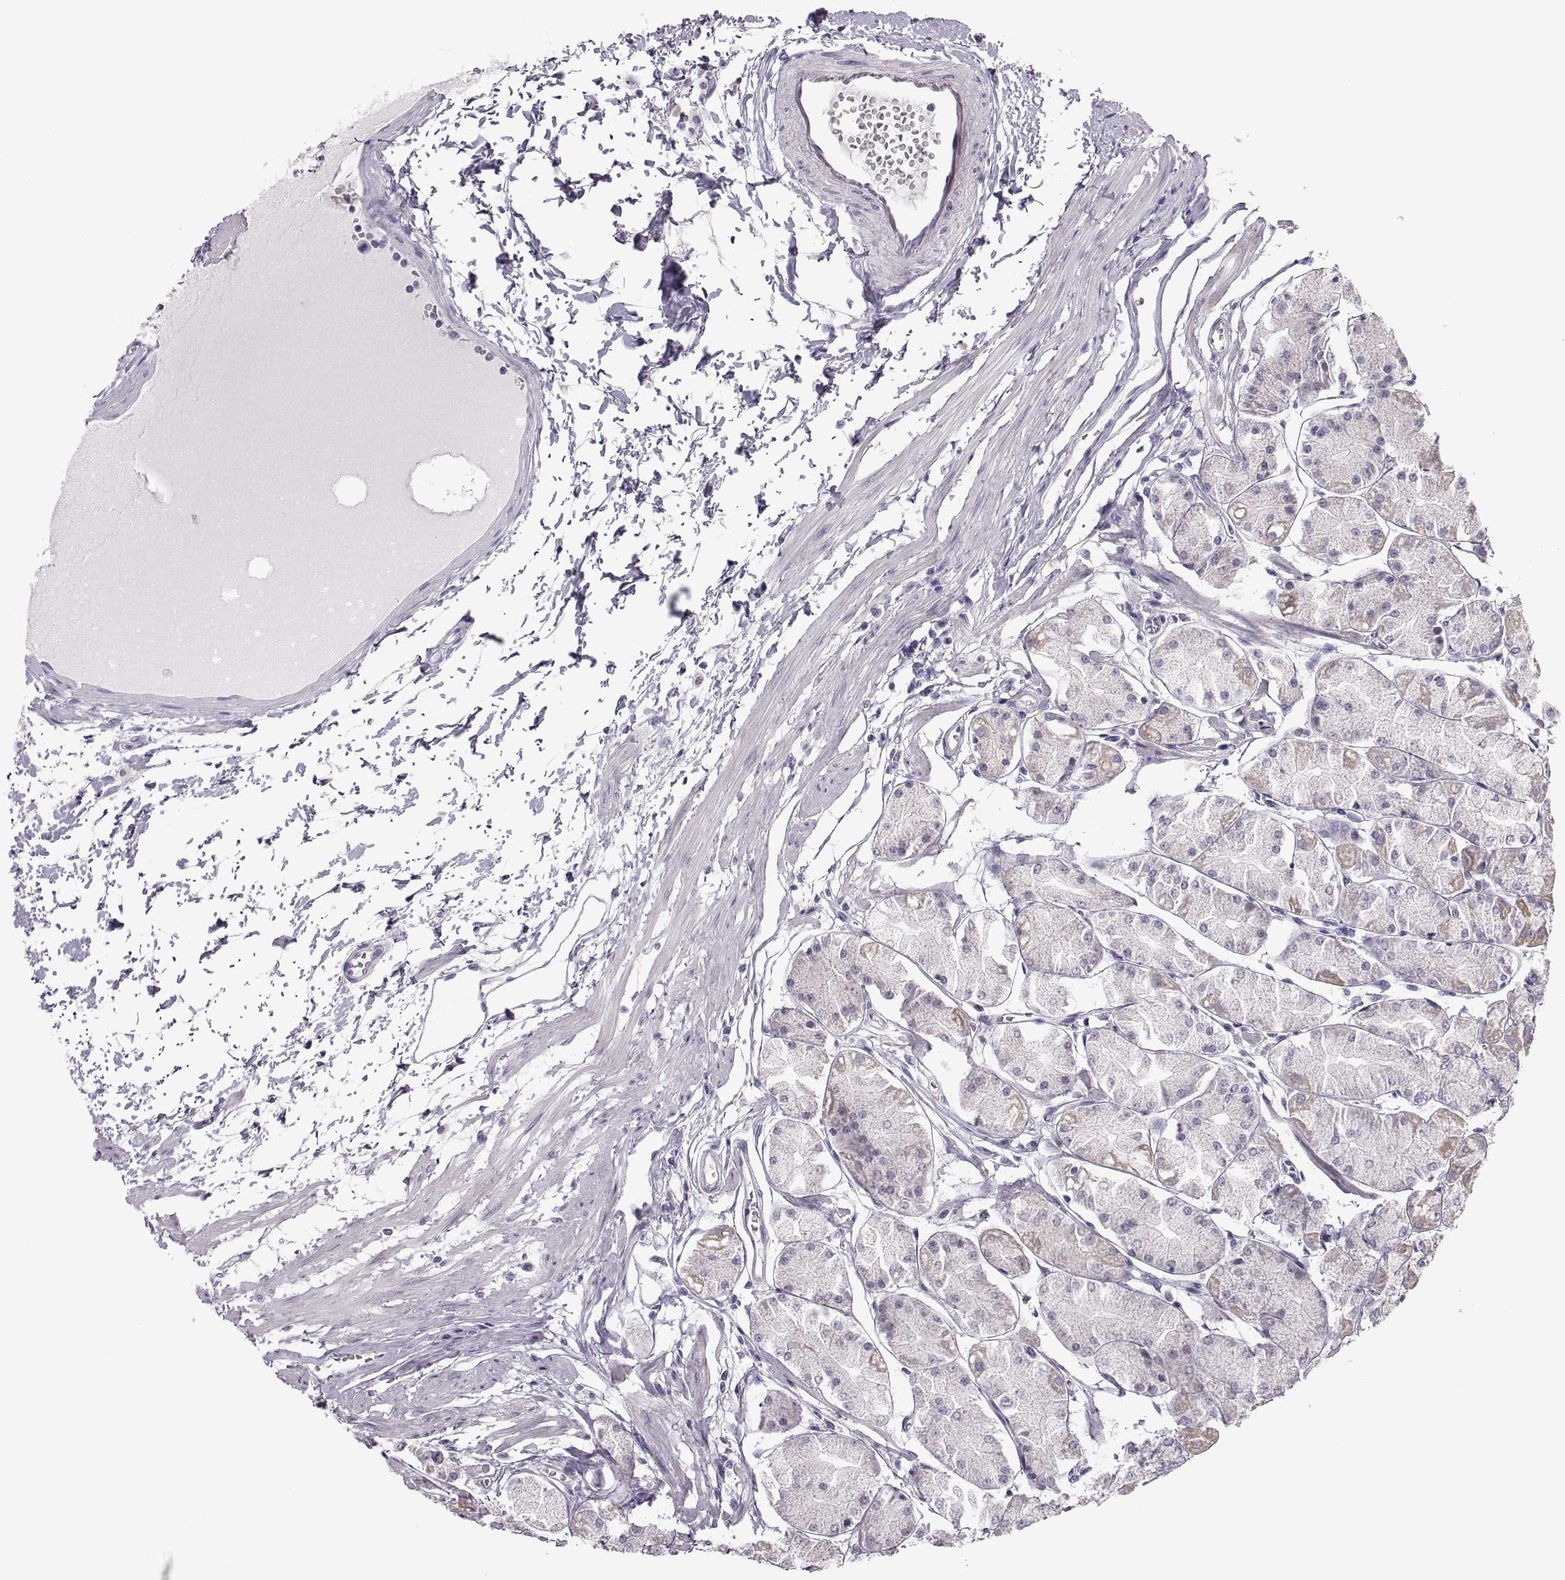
{"staining": {"intensity": "weak", "quantity": "<25%", "location": "cytoplasmic/membranous"}, "tissue": "stomach", "cell_type": "Glandular cells", "image_type": "normal", "snomed": [{"axis": "morphology", "description": "Normal tissue, NOS"}, {"axis": "topography", "description": "Stomach, upper"}], "caption": "A high-resolution histopathology image shows immunohistochemistry (IHC) staining of unremarkable stomach, which displays no significant expression in glandular cells. Brightfield microscopy of immunohistochemistry stained with DAB (3,3'-diaminobenzidine) (brown) and hematoxylin (blue), captured at high magnification.", "gene": "FAM170A", "patient": {"sex": "male", "age": 60}}